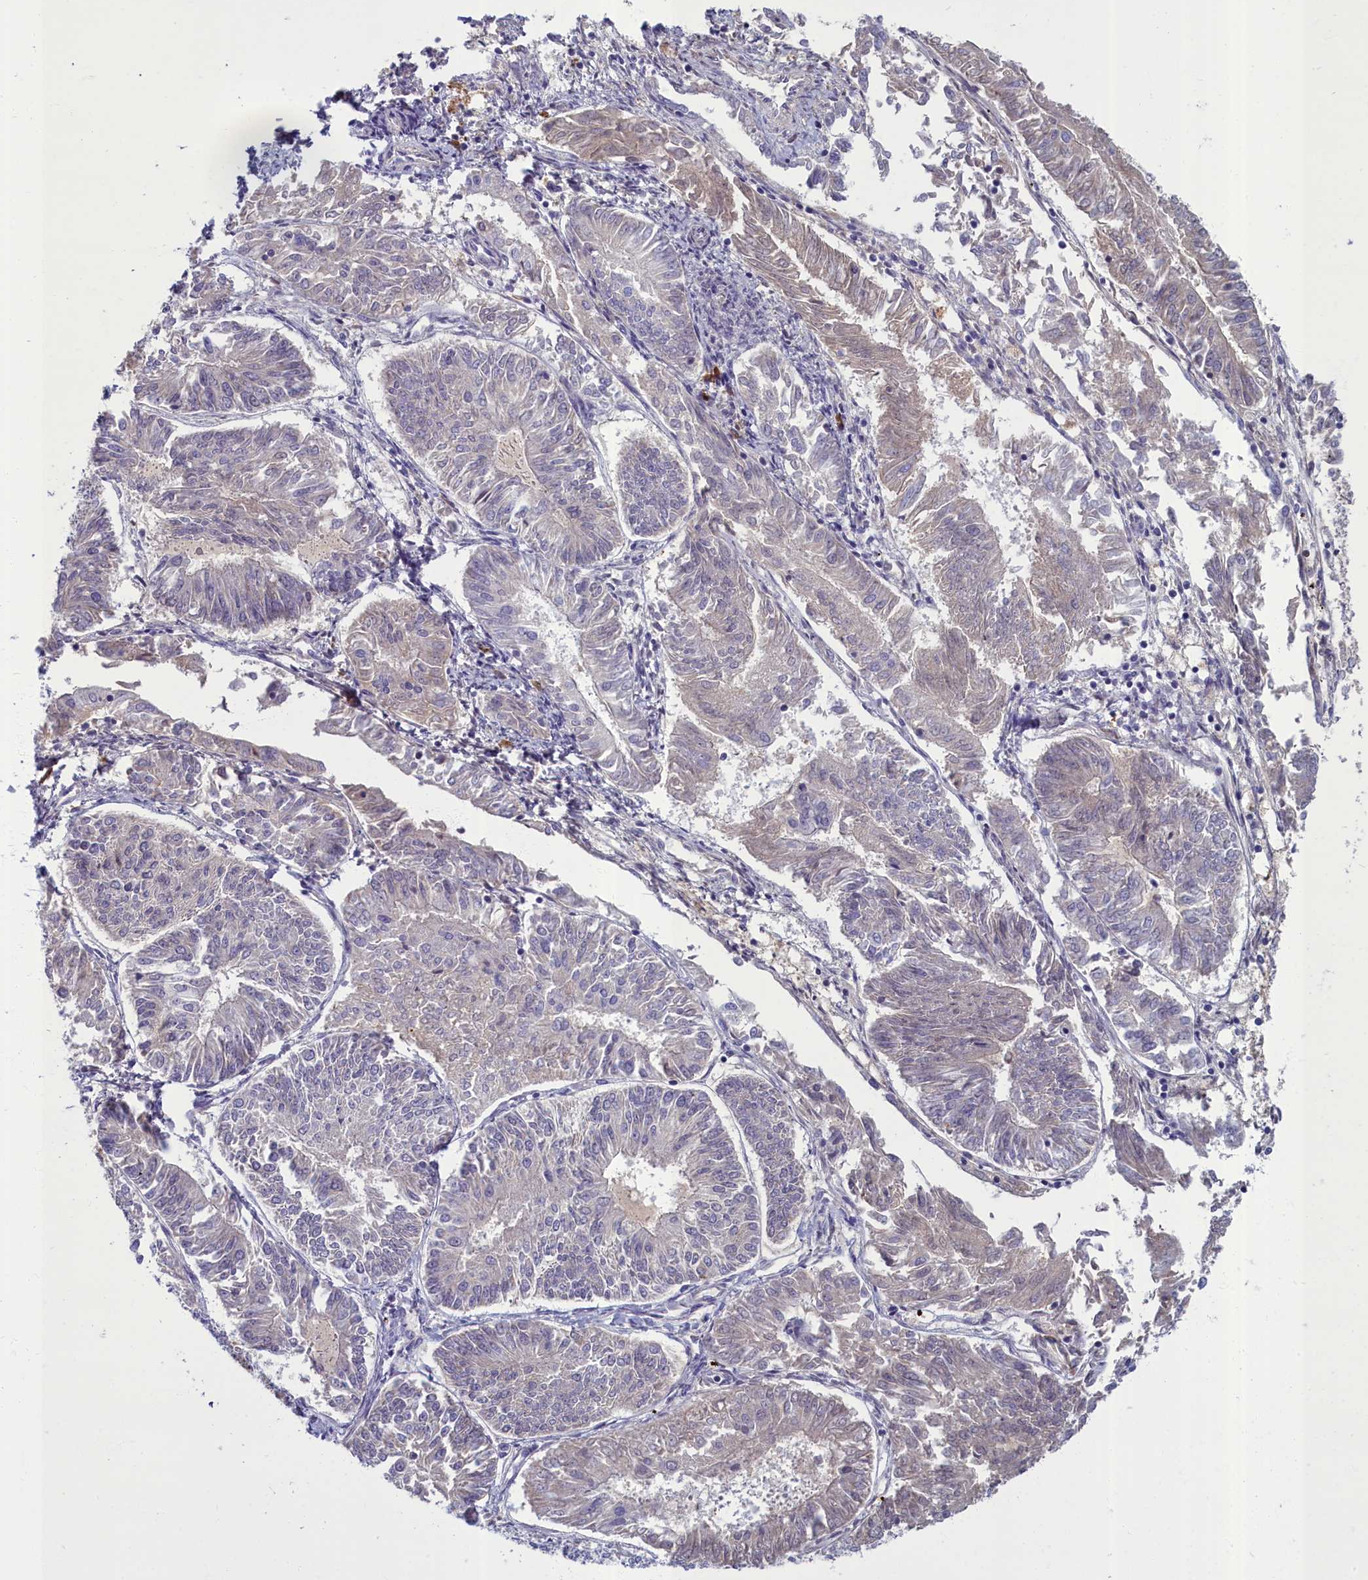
{"staining": {"intensity": "negative", "quantity": "none", "location": "none"}, "tissue": "endometrial cancer", "cell_type": "Tumor cells", "image_type": "cancer", "snomed": [{"axis": "morphology", "description": "Adenocarcinoma, NOS"}, {"axis": "topography", "description": "Endometrium"}], "caption": "This is an immunohistochemistry (IHC) histopathology image of endometrial cancer. There is no expression in tumor cells.", "gene": "SV2C", "patient": {"sex": "female", "age": 58}}